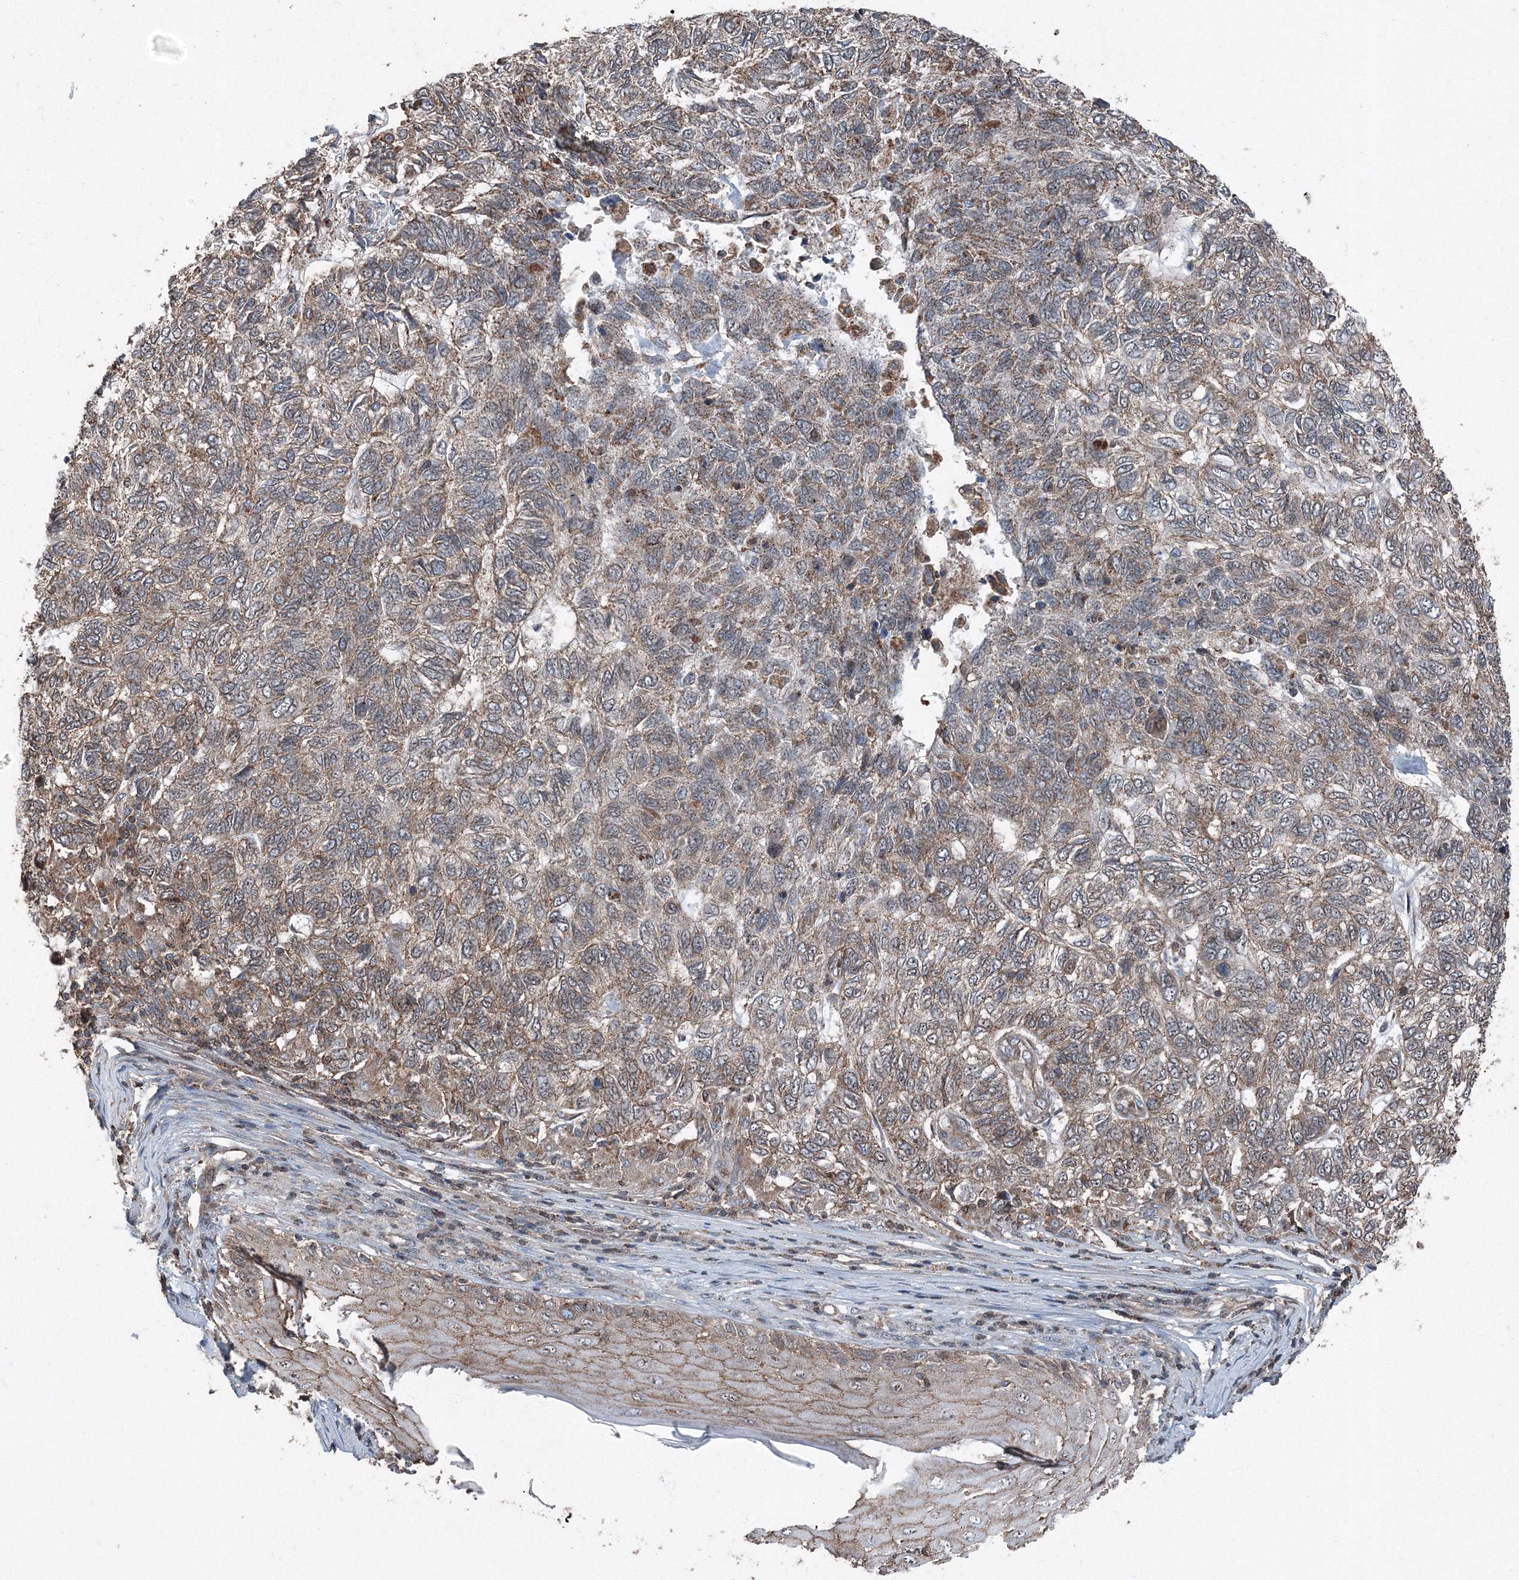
{"staining": {"intensity": "weak", "quantity": ">75%", "location": "cytoplasmic/membranous"}, "tissue": "skin cancer", "cell_type": "Tumor cells", "image_type": "cancer", "snomed": [{"axis": "morphology", "description": "Basal cell carcinoma"}, {"axis": "topography", "description": "Skin"}], "caption": "IHC of human skin basal cell carcinoma reveals low levels of weak cytoplasmic/membranous expression in about >75% of tumor cells.", "gene": "AASDH", "patient": {"sex": "female", "age": 65}}